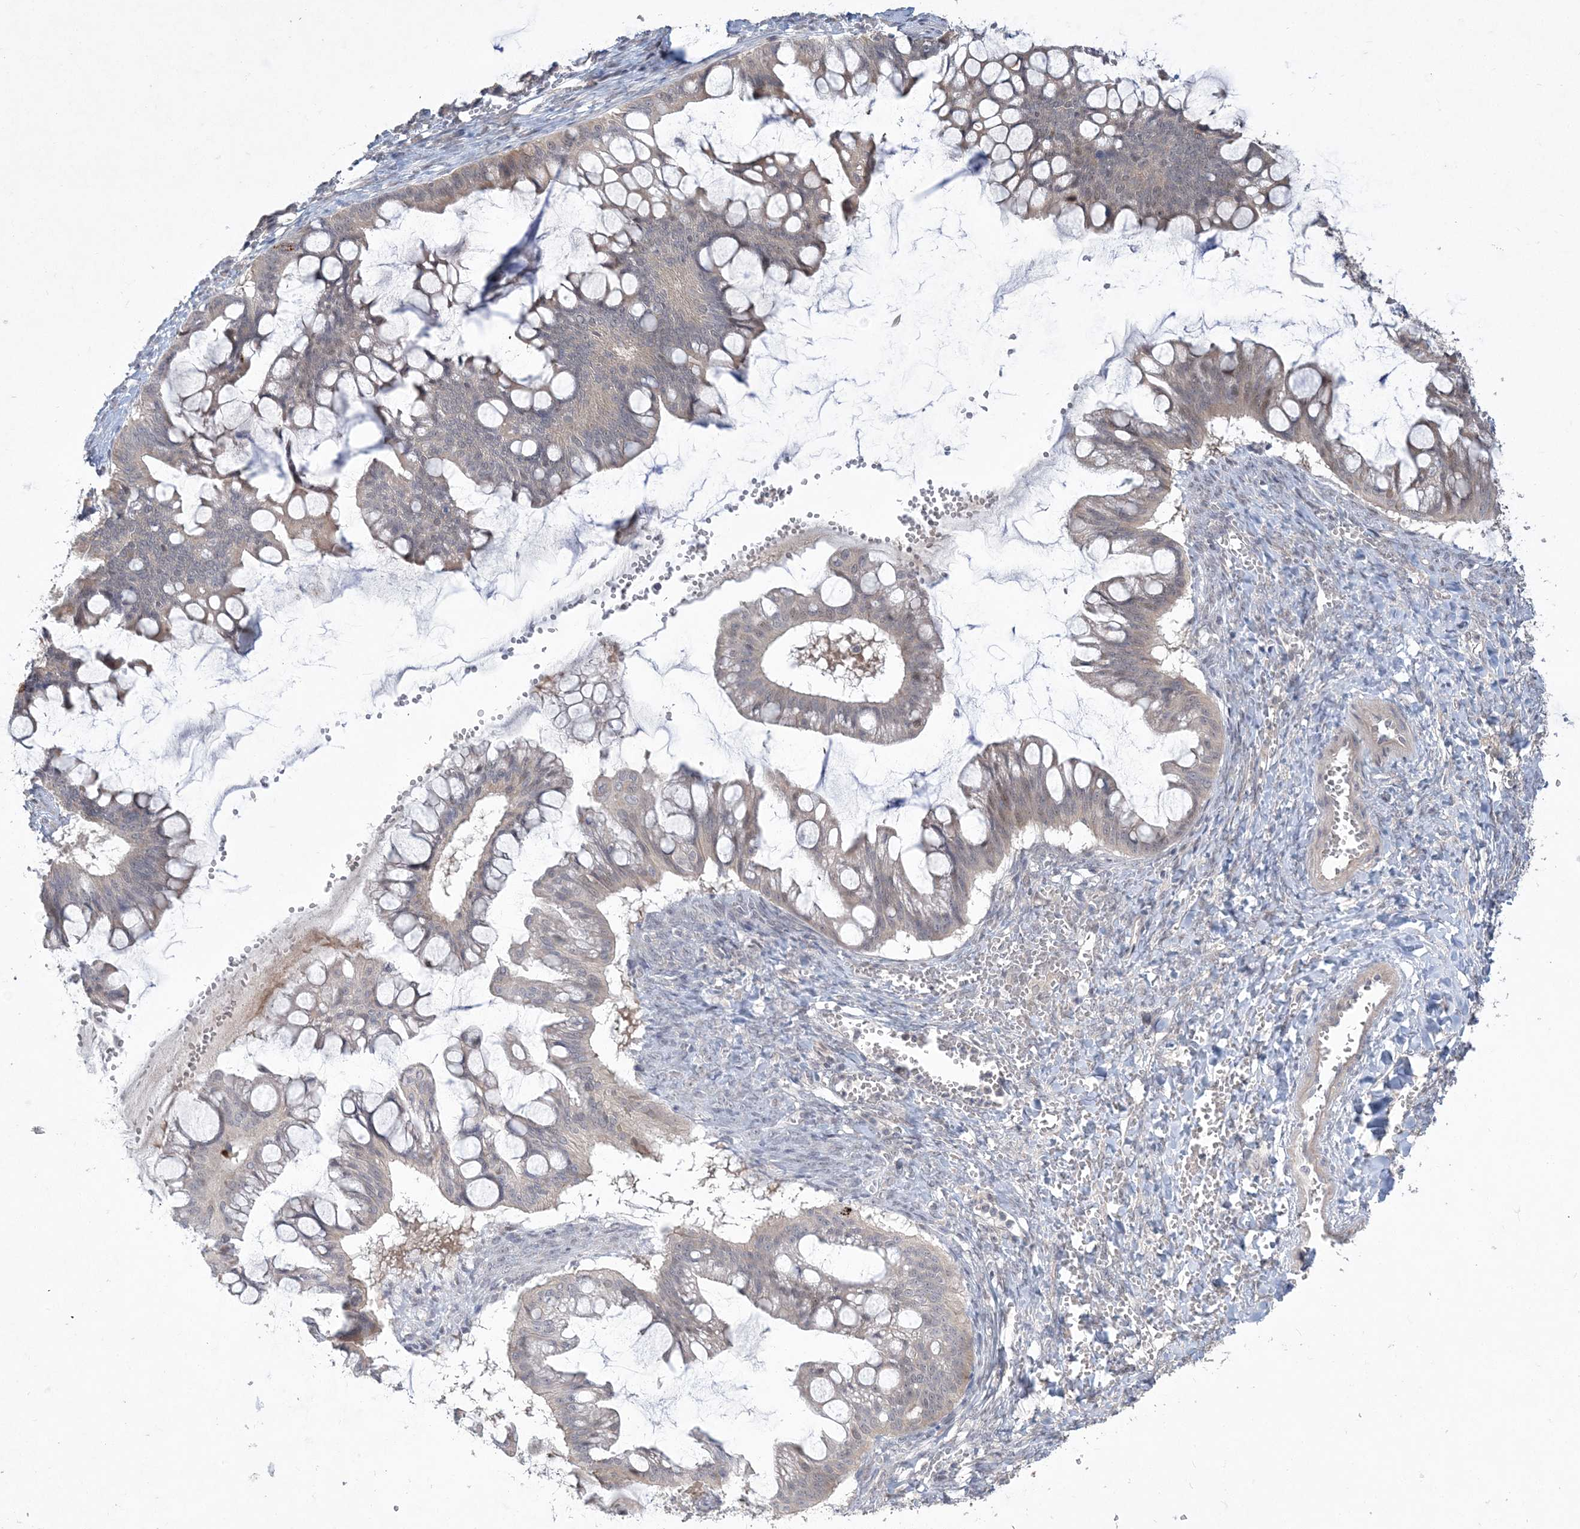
{"staining": {"intensity": "weak", "quantity": "<25%", "location": "cytoplasmic/membranous,nuclear"}, "tissue": "ovarian cancer", "cell_type": "Tumor cells", "image_type": "cancer", "snomed": [{"axis": "morphology", "description": "Cystadenocarcinoma, mucinous, NOS"}, {"axis": "topography", "description": "Ovary"}], "caption": "Immunohistochemical staining of human mucinous cystadenocarcinoma (ovarian) displays no significant staining in tumor cells. The staining was performed using DAB (3,3'-diaminobenzidine) to visualize the protein expression in brown, while the nuclei were stained in blue with hematoxylin (Magnification: 20x).", "gene": "TSPEAR", "patient": {"sex": "female", "age": 73}}